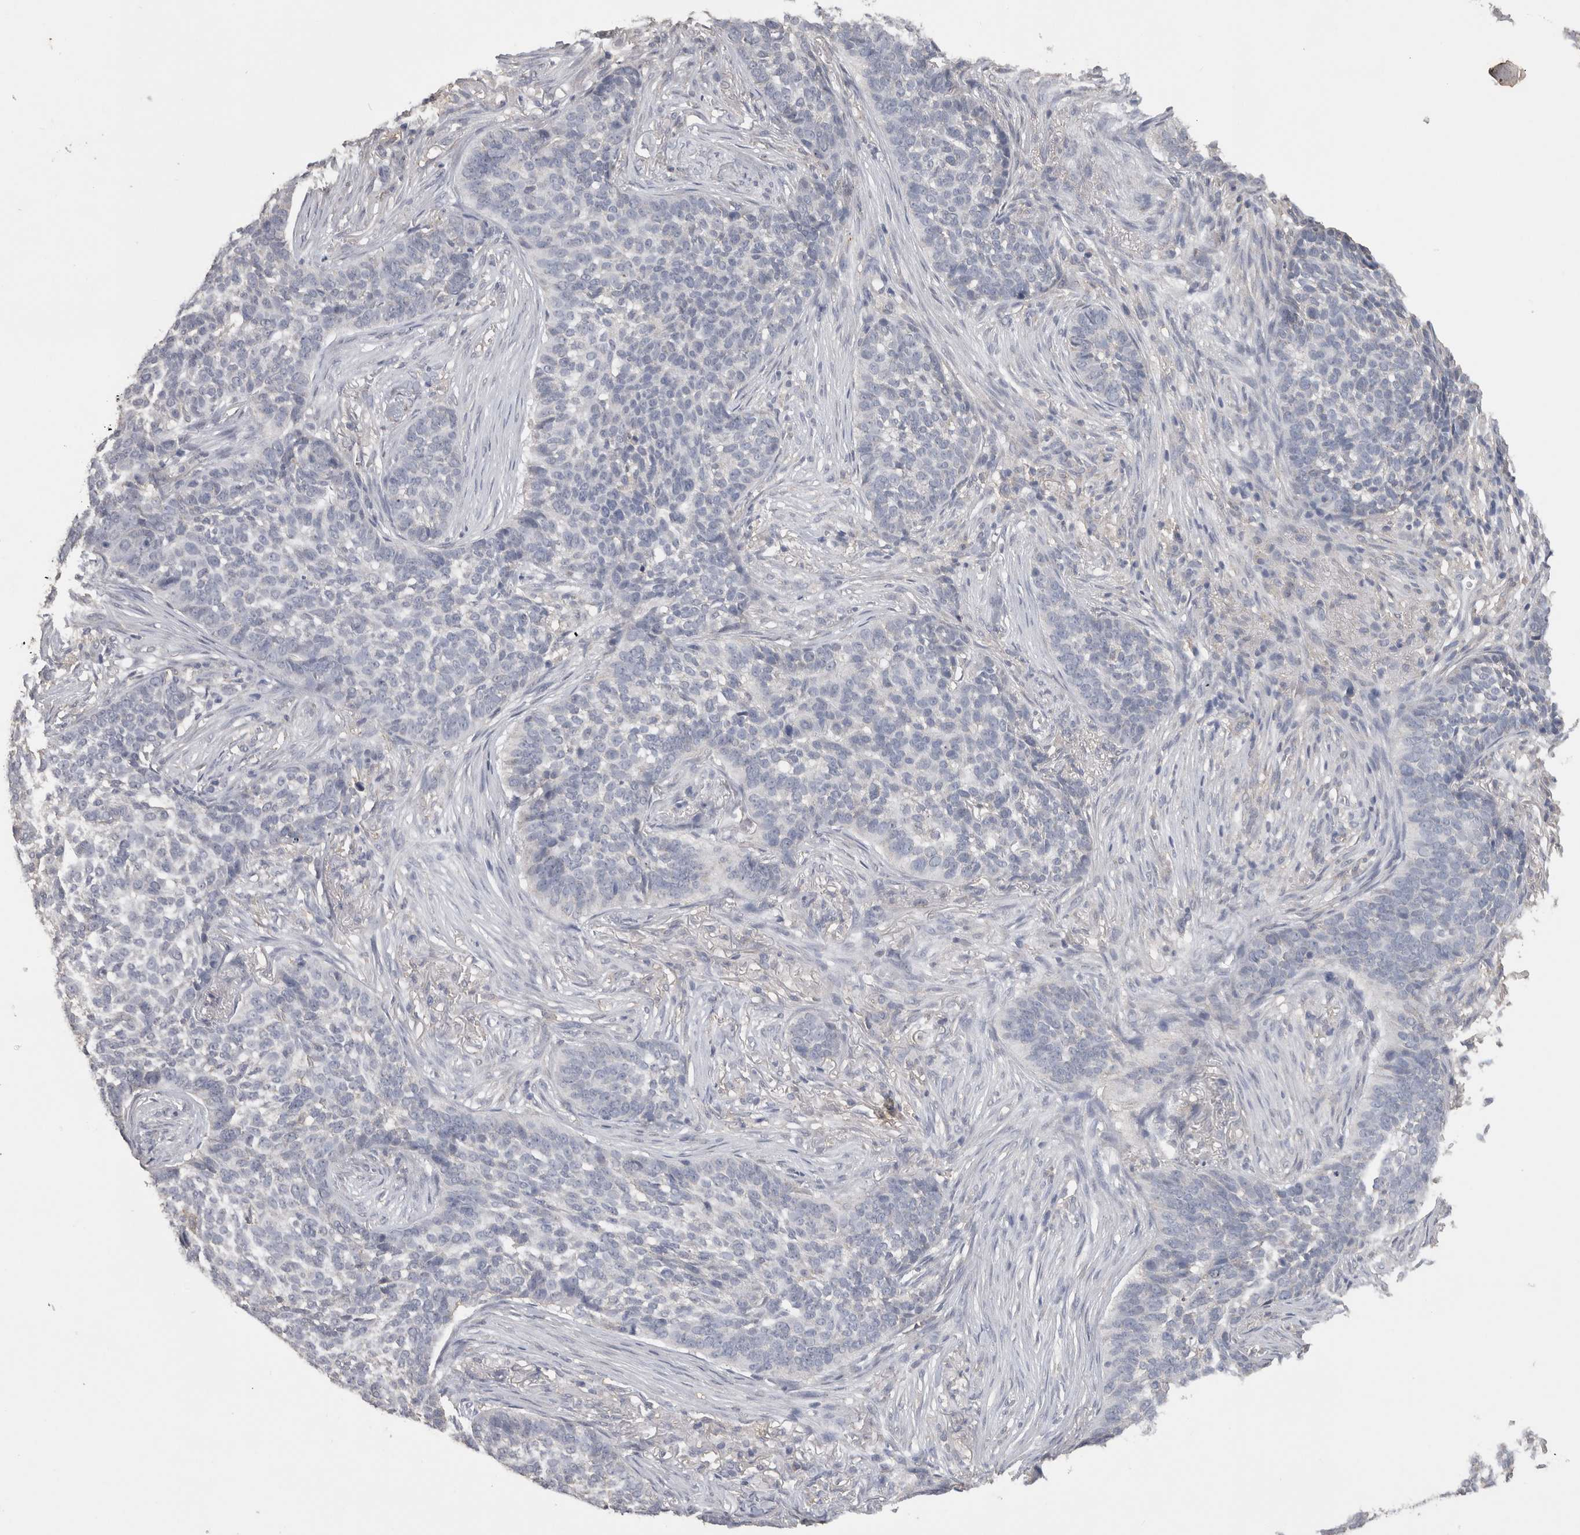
{"staining": {"intensity": "negative", "quantity": "none", "location": "none"}, "tissue": "skin cancer", "cell_type": "Tumor cells", "image_type": "cancer", "snomed": [{"axis": "morphology", "description": "Basal cell carcinoma"}, {"axis": "topography", "description": "Skin"}], "caption": "Protein analysis of skin cancer reveals no significant expression in tumor cells.", "gene": "CNTFR", "patient": {"sex": "male", "age": 85}}